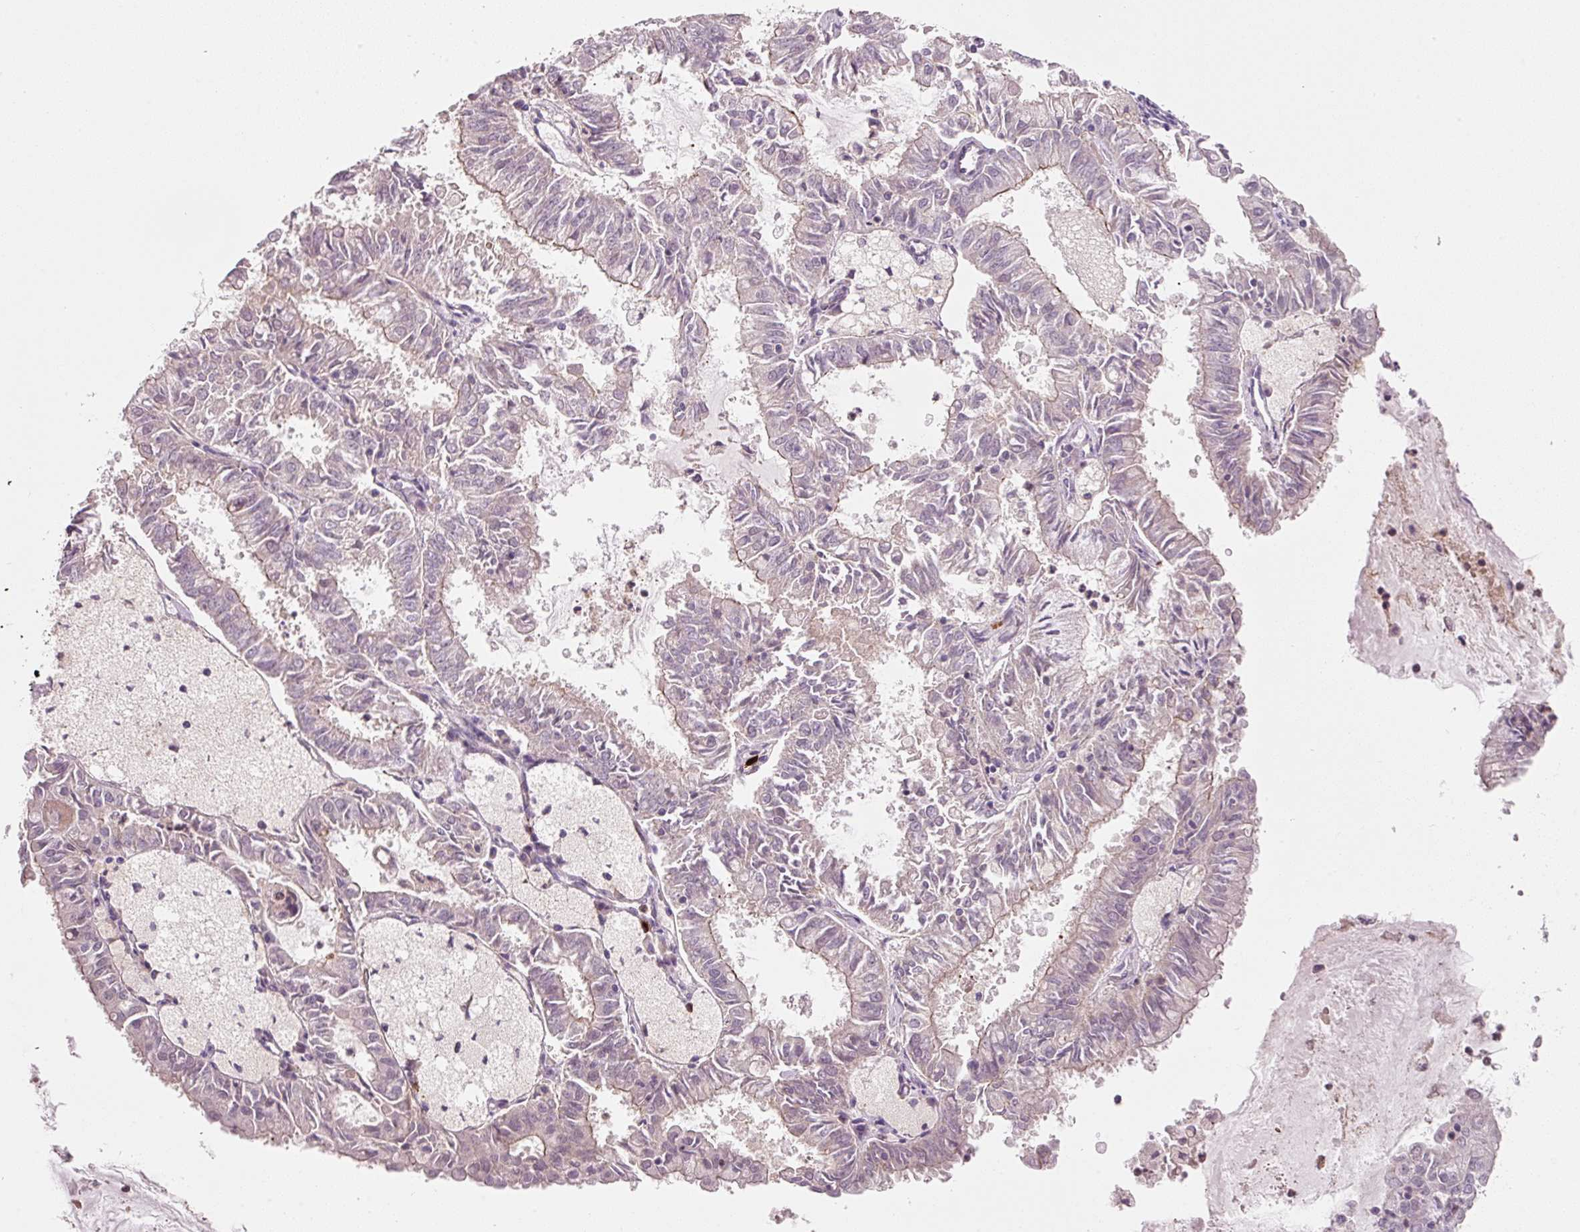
{"staining": {"intensity": "weak", "quantity": "<25%", "location": "cytoplasmic/membranous"}, "tissue": "endometrial cancer", "cell_type": "Tumor cells", "image_type": "cancer", "snomed": [{"axis": "morphology", "description": "Adenocarcinoma, NOS"}, {"axis": "topography", "description": "Endometrium"}], "caption": "High power microscopy histopathology image of an IHC histopathology image of endometrial cancer, revealing no significant positivity in tumor cells.", "gene": "TIRAP", "patient": {"sex": "female", "age": 57}}